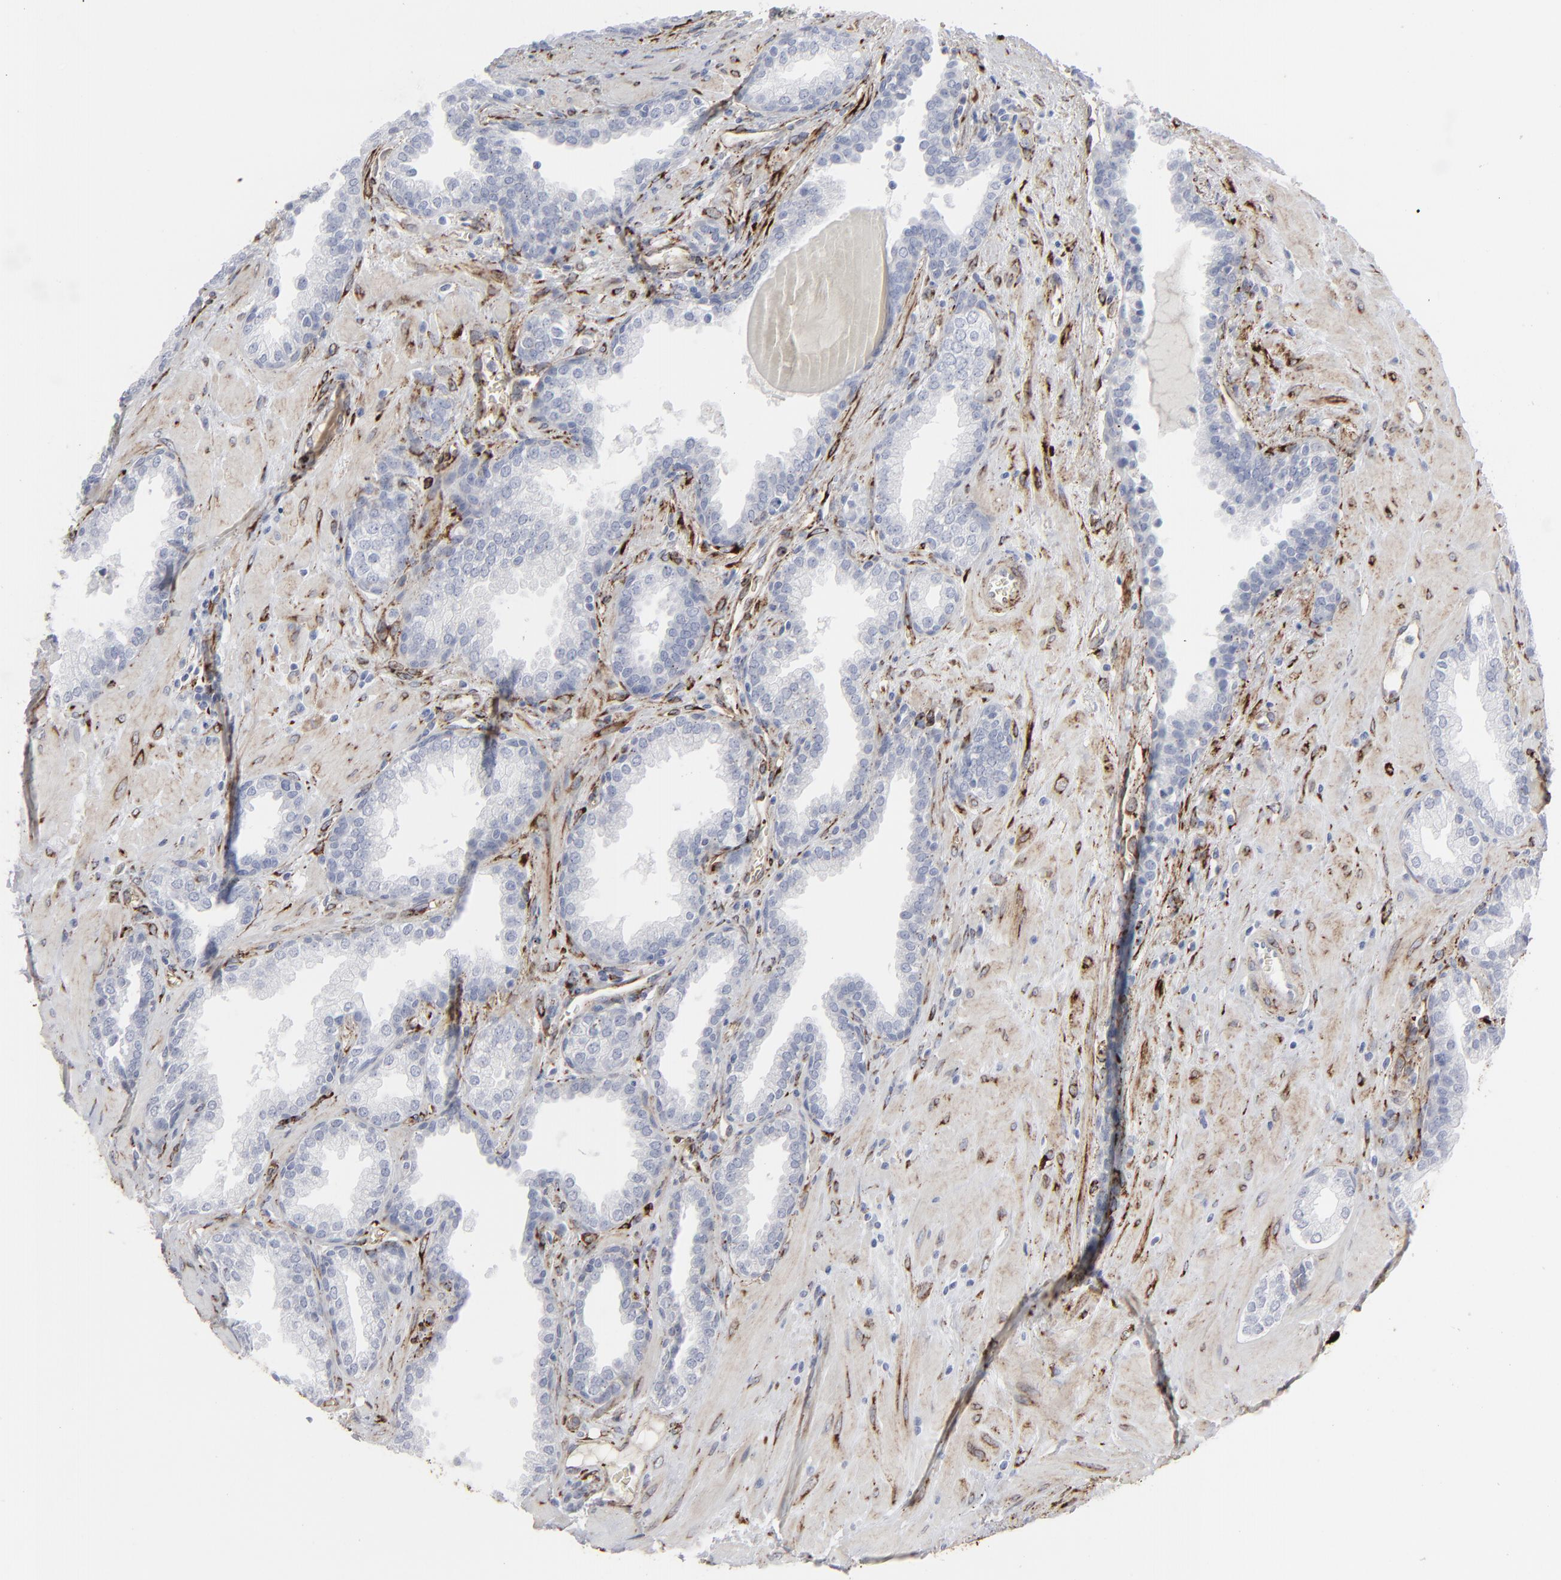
{"staining": {"intensity": "negative", "quantity": "none", "location": "none"}, "tissue": "prostate", "cell_type": "Glandular cells", "image_type": "normal", "snomed": [{"axis": "morphology", "description": "Normal tissue, NOS"}, {"axis": "topography", "description": "Prostate"}], "caption": "This is a photomicrograph of immunohistochemistry (IHC) staining of unremarkable prostate, which shows no positivity in glandular cells.", "gene": "SPARC", "patient": {"sex": "male", "age": 51}}